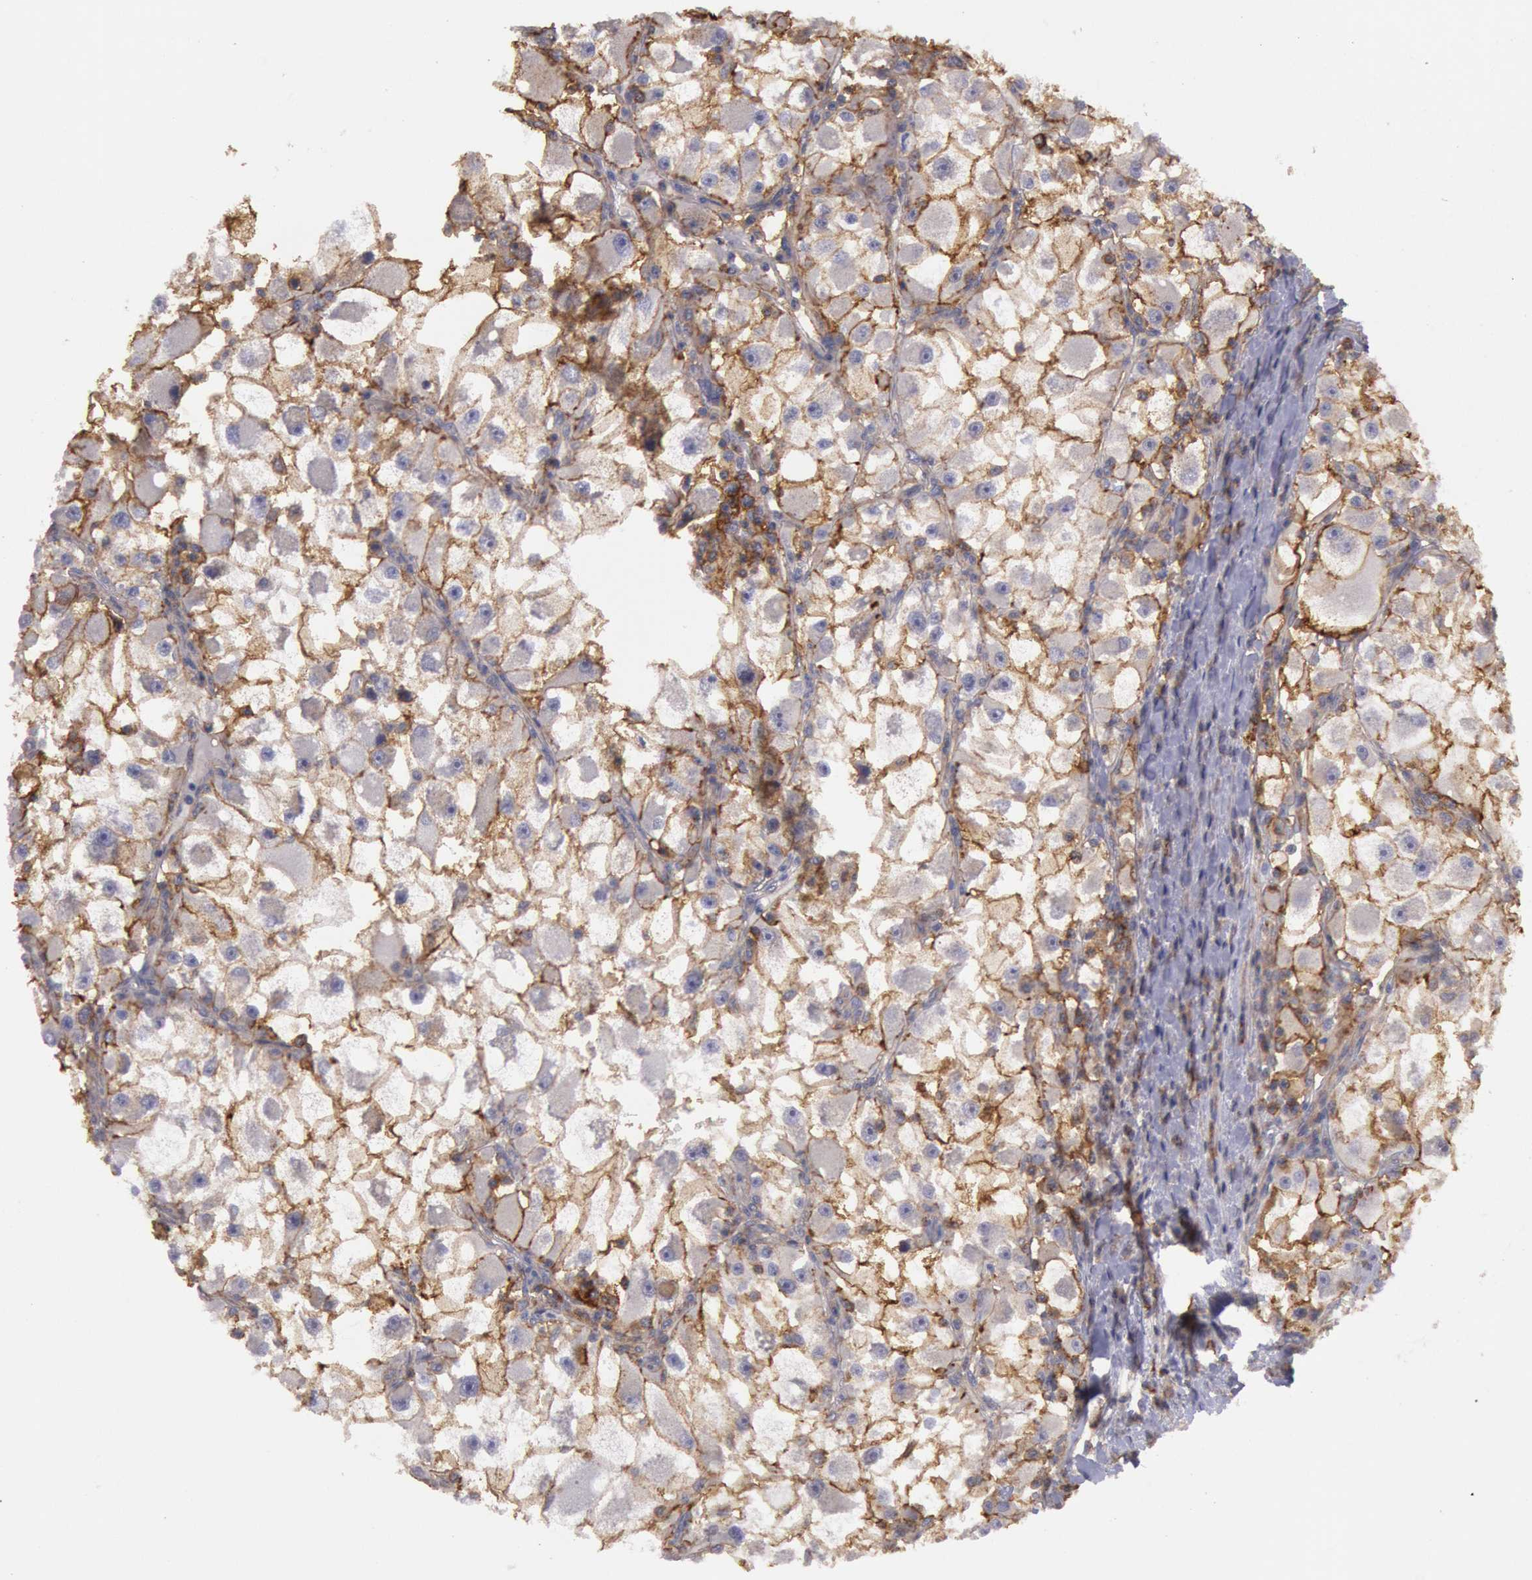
{"staining": {"intensity": "moderate", "quantity": "25%-75%", "location": "cytoplasmic/membranous"}, "tissue": "renal cancer", "cell_type": "Tumor cells", "image_type": "cancer", "snomed": [{"axis": "morphology", "description": "Adenocarcinoma, NOS"}, {"axis": "topography", "description": "Kidney"}], "caption": "This photomicrograph exhibits immunohistochemistry (IHC) staining of renal cancer (adenocarcinoma), with medium moderate cytoplasmic/membranous positivity in approximately 25%-75% of tumor cells.", "gene": "TRIB2", "patient": {"sex": "female", "age": 73}}